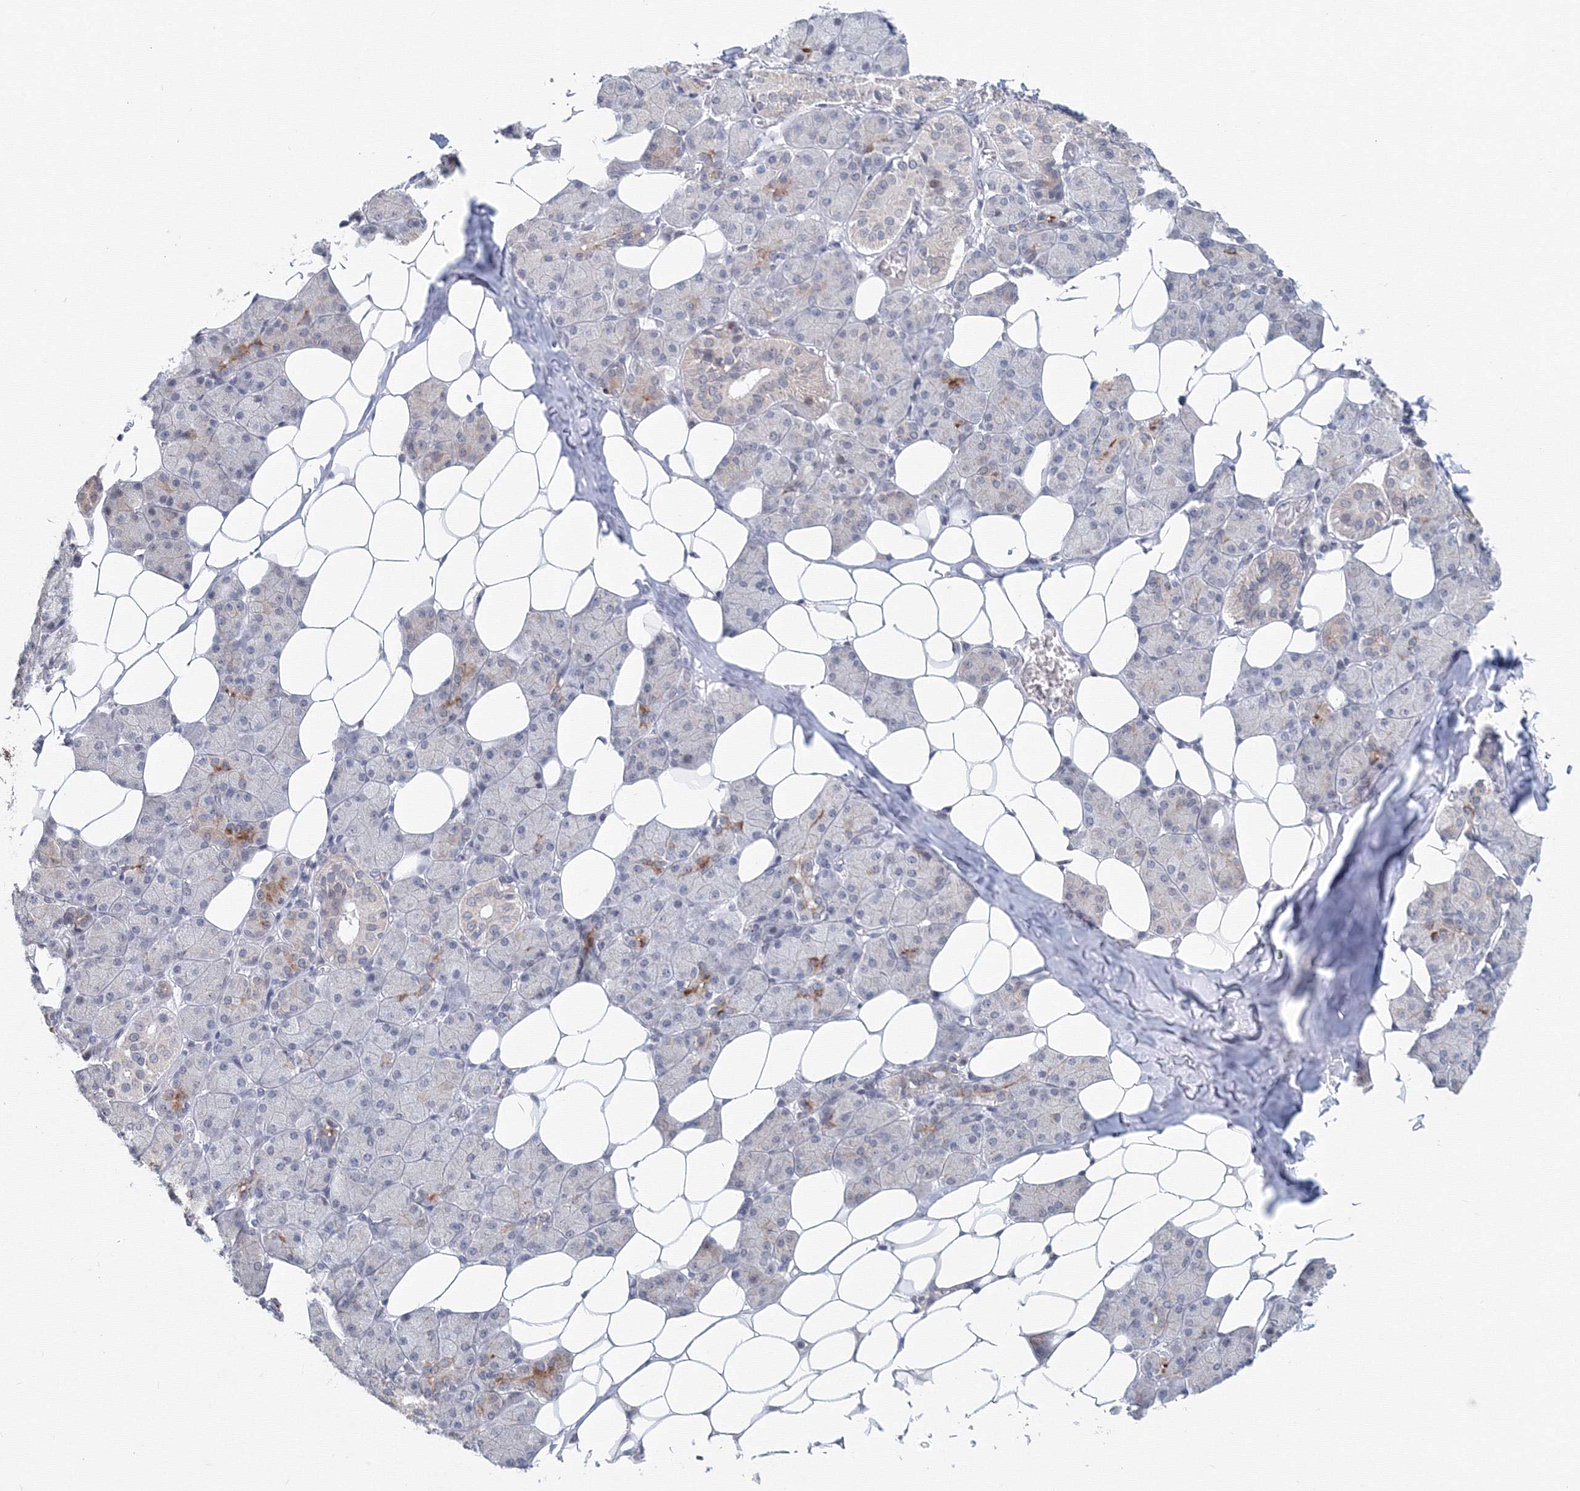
{"staining": {"intensity": "negative", "quantity": "none", "location": "none"}, "tissue": "salivary gland", "cell_type": "Glandular cells", "image_type": "normal", "snomed": [{"axis": "morphology", "description": "Normal tissue, NOS"}, {"axis": "topography", "description": "Salivary gland"}], "caption": "The photomicrograph reveals no significant staining in glandular cells of salivary gland.", "gene": "SLC7A7", "patient": {"sex": "female", "age": 33}}